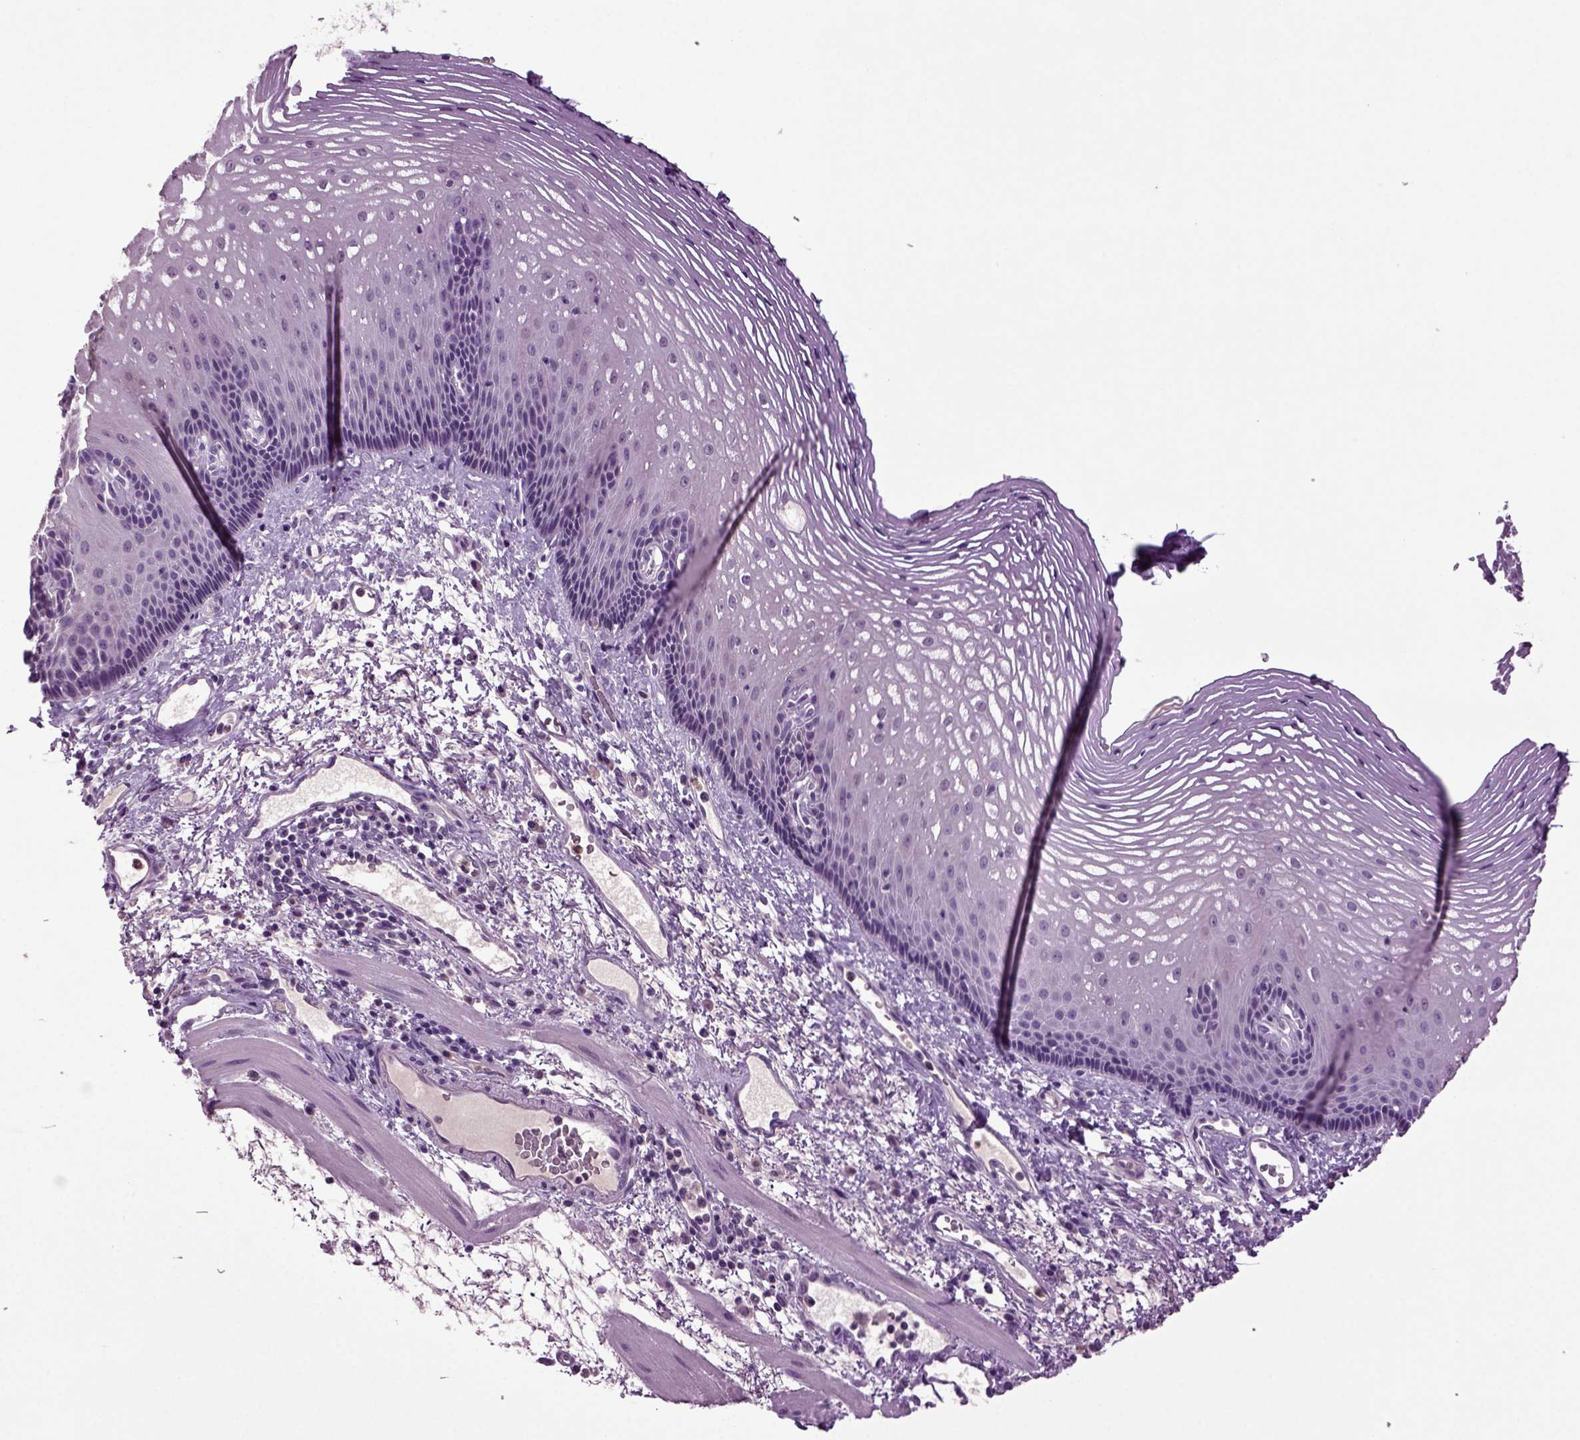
{"staining": {"intensity": "negative", "quantity": "none", "location": "none"}, "tissue": "esophagus", "cell_type": "Squamous epithelial cells", "image_type": "normal", "snomed": [{"axis": "morphology", "description": "Normal tissue, NOS"}, {"axis": "topography", "description": "Esophagus"}], "caption": "High magnification brightfield microscopy of benign esophagus stained with DAB (3,3'-diaminobenzidine) (brown) and counterstained with hematoxylin (blue): squamous epithelial cells show no significant positivity.", "gene": "FGF11", "patient": {"sex": "male", "age": 76}}